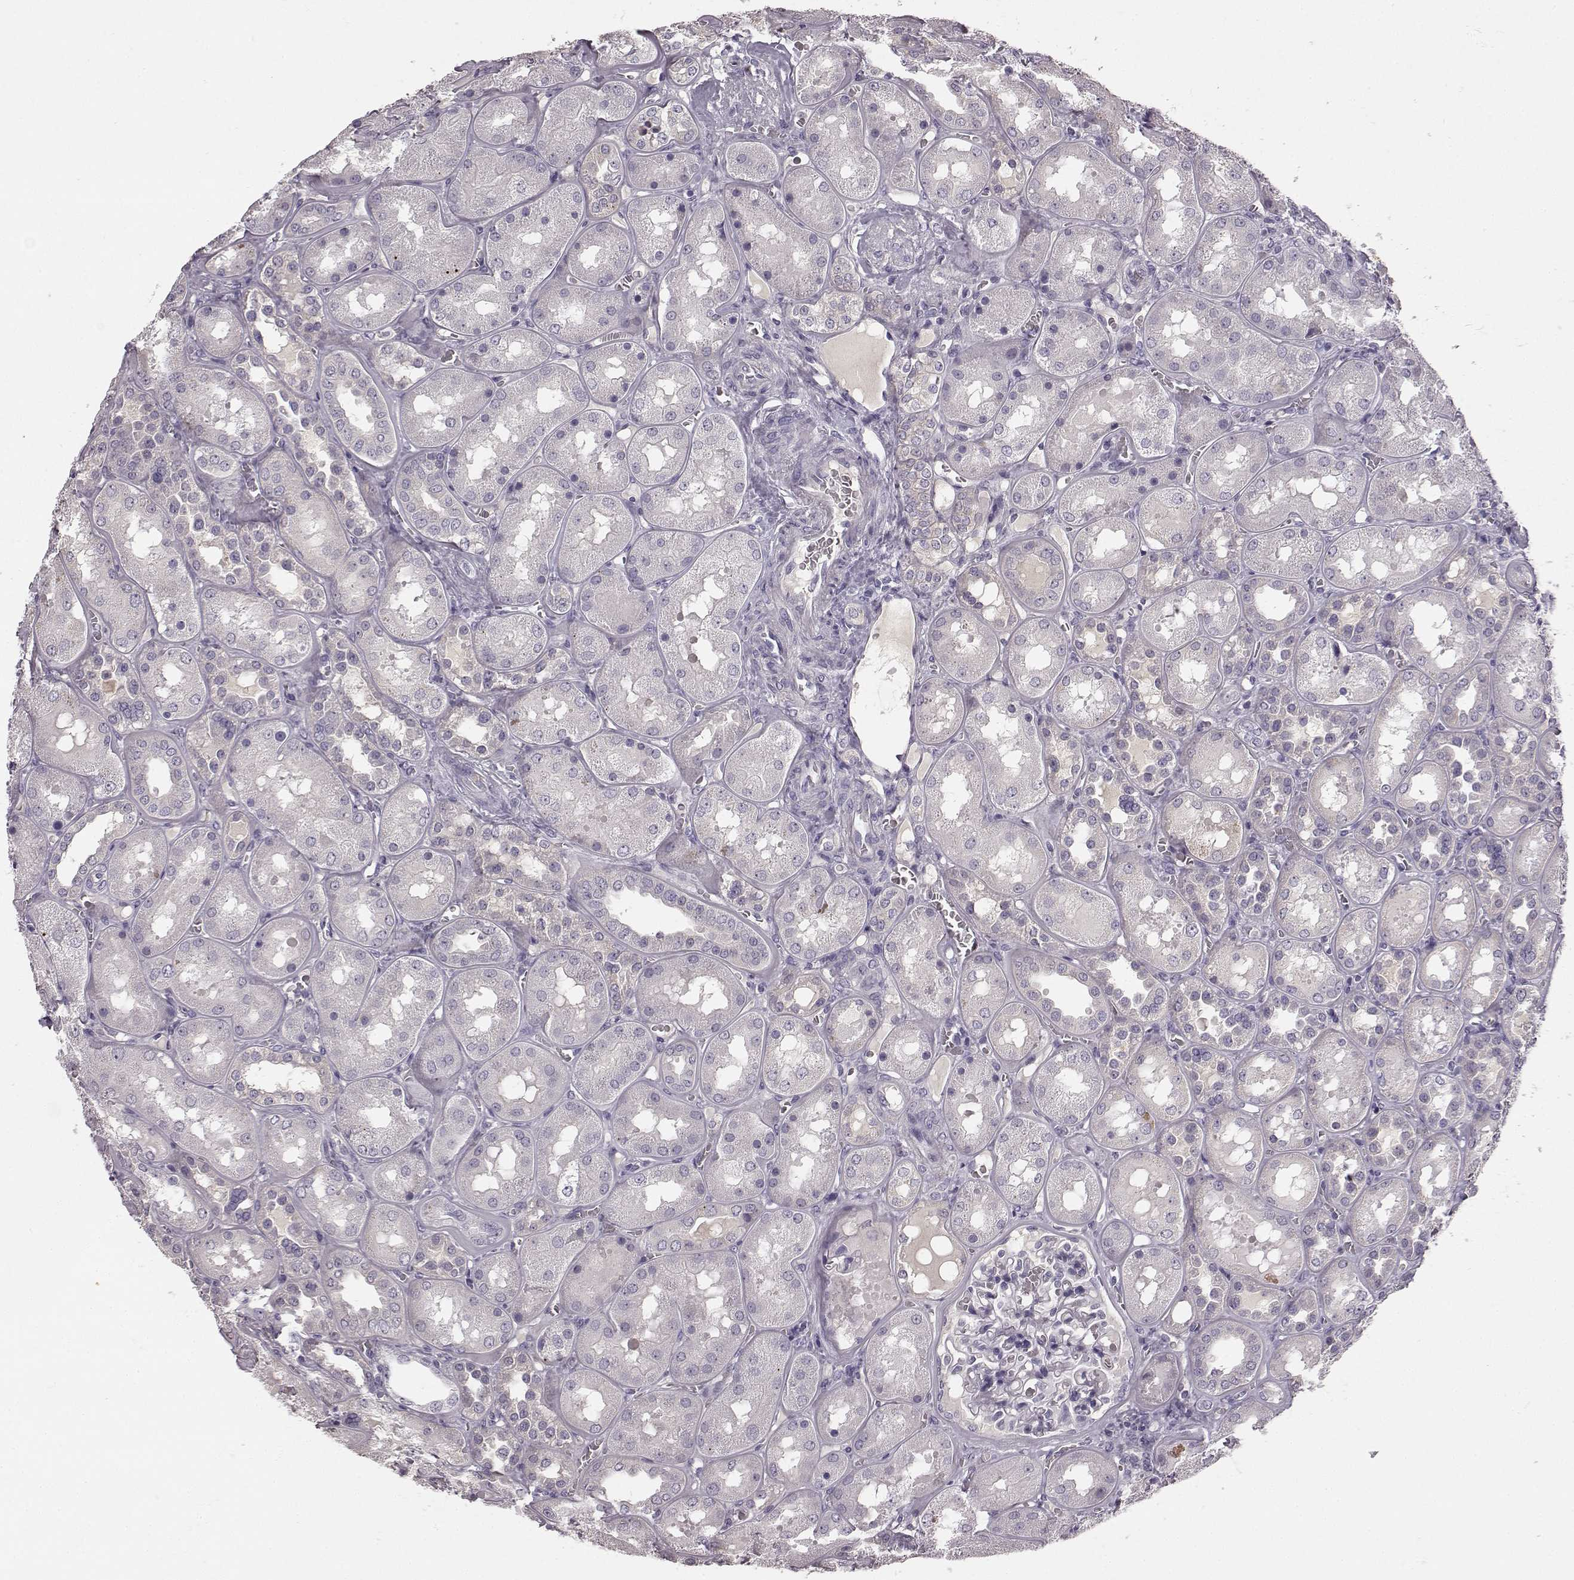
{"staining": {"intensity": "negative", "quantity": "none", "location": "none"}, "tissue": "kidney", "cell_type": "Cells in glomeruli", "image_type": "normal", "snomed": [{"axis": "morphology", "description": "Normal tissue, NOS"}, {"axis": "topography", "description": "Kidney"}], "caption": "Cells in glomeruli show no significant expression in unremarkable kidney.", "gene": "KRT81", "patient": {"sex": "male", "age": 73}}